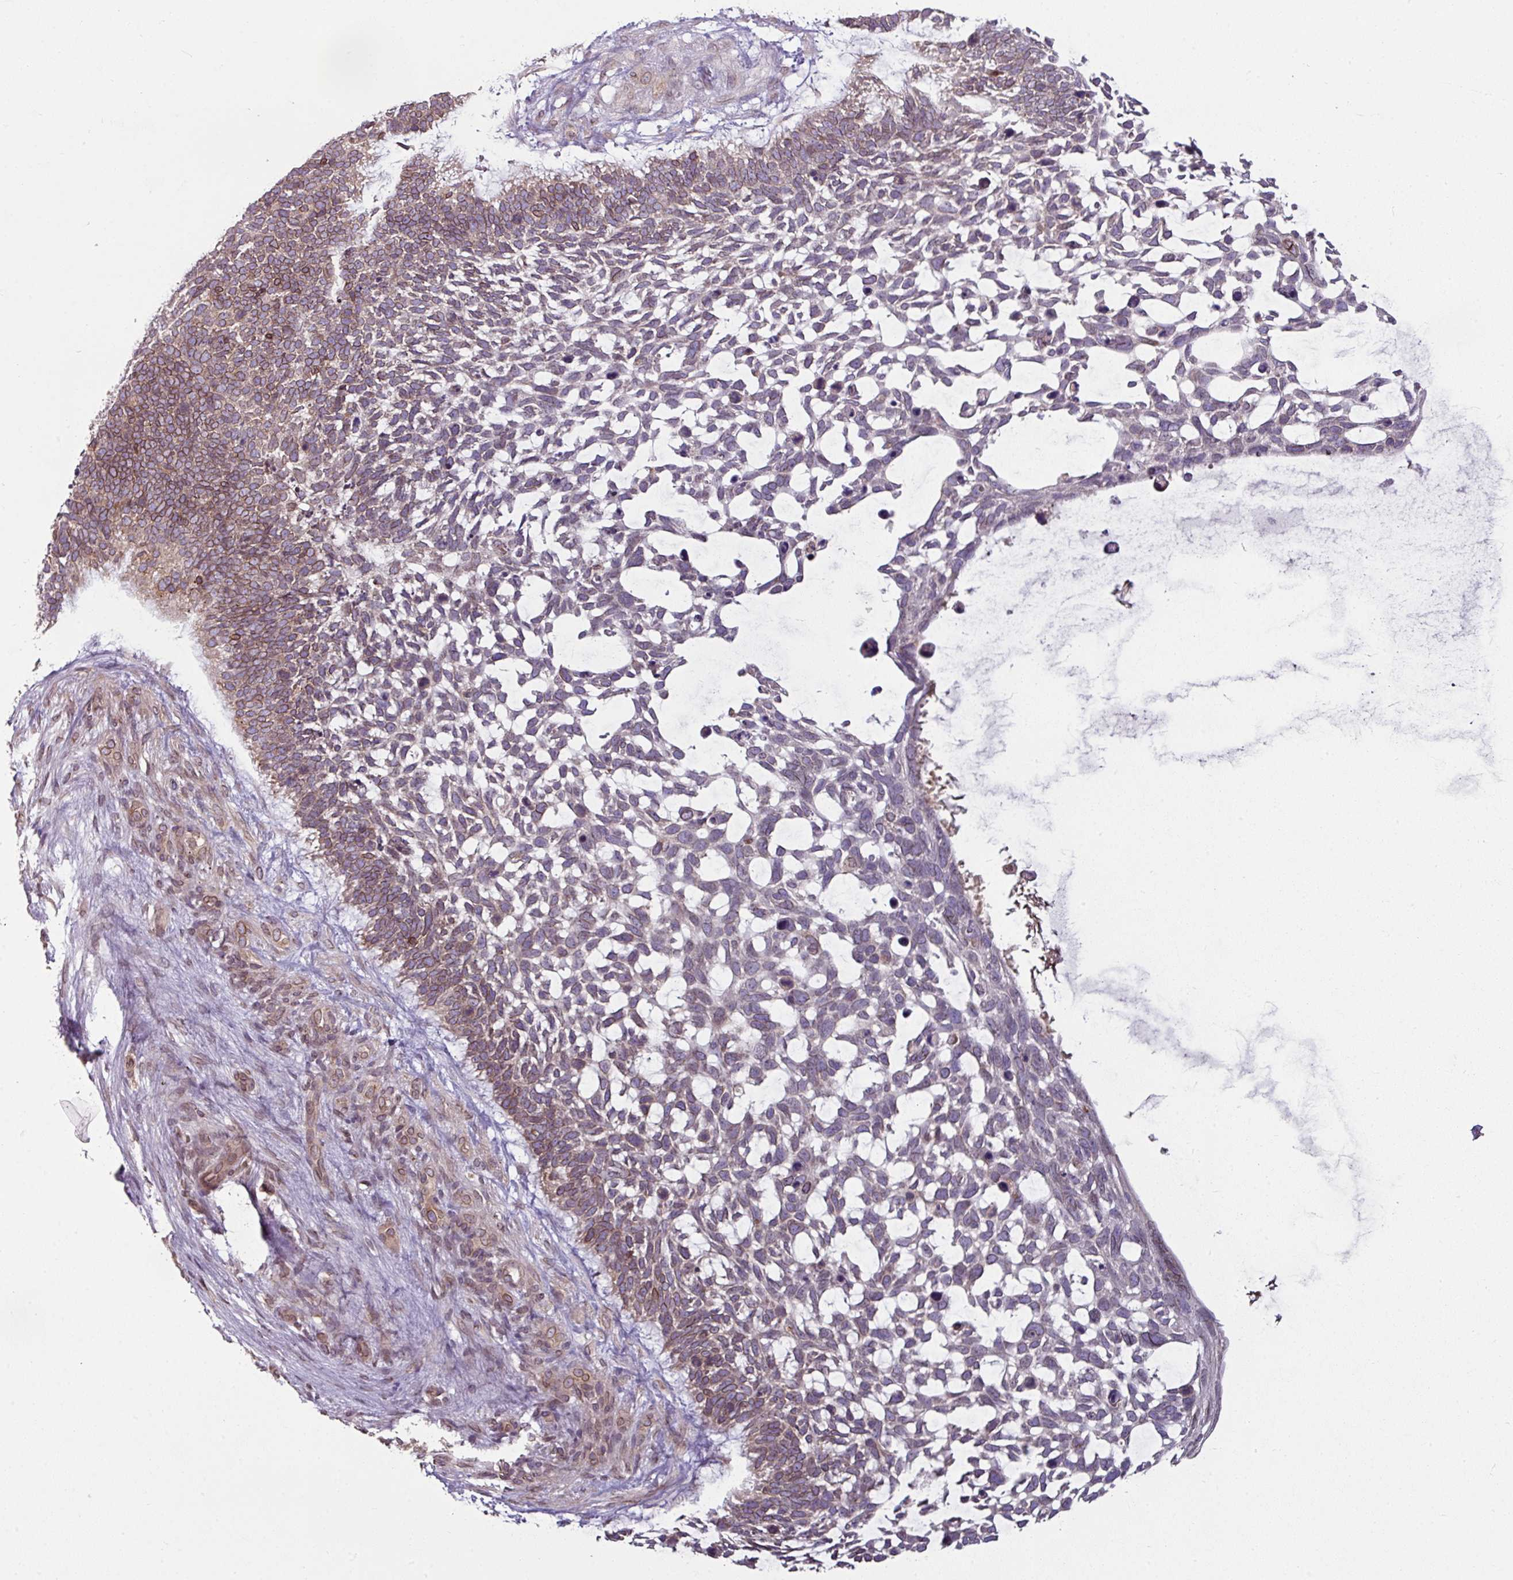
{"staining": {"intensity": "moderate", "quantity": "<25%", "location": "cytoplasmic/membranous,nuclear"}, "tissue": "skin cancer", "cell_type": "Tumor cells", "image_type": "cancer", "snomed": [{"axis": "morphology", "description": "Basal cell carcinoma"}, {"axis": "topography", "description": "Skin"}], "caption": "An image of human skin cancer stained for a protein reveals moderate cytoplasmic/membranous and nuclear brown staining in tumor cells. (Brightfield microscopy of DAB IHC at high magnification).", "gene": "RANGAP1", "patient": {"sex": "male", "age": 88}}